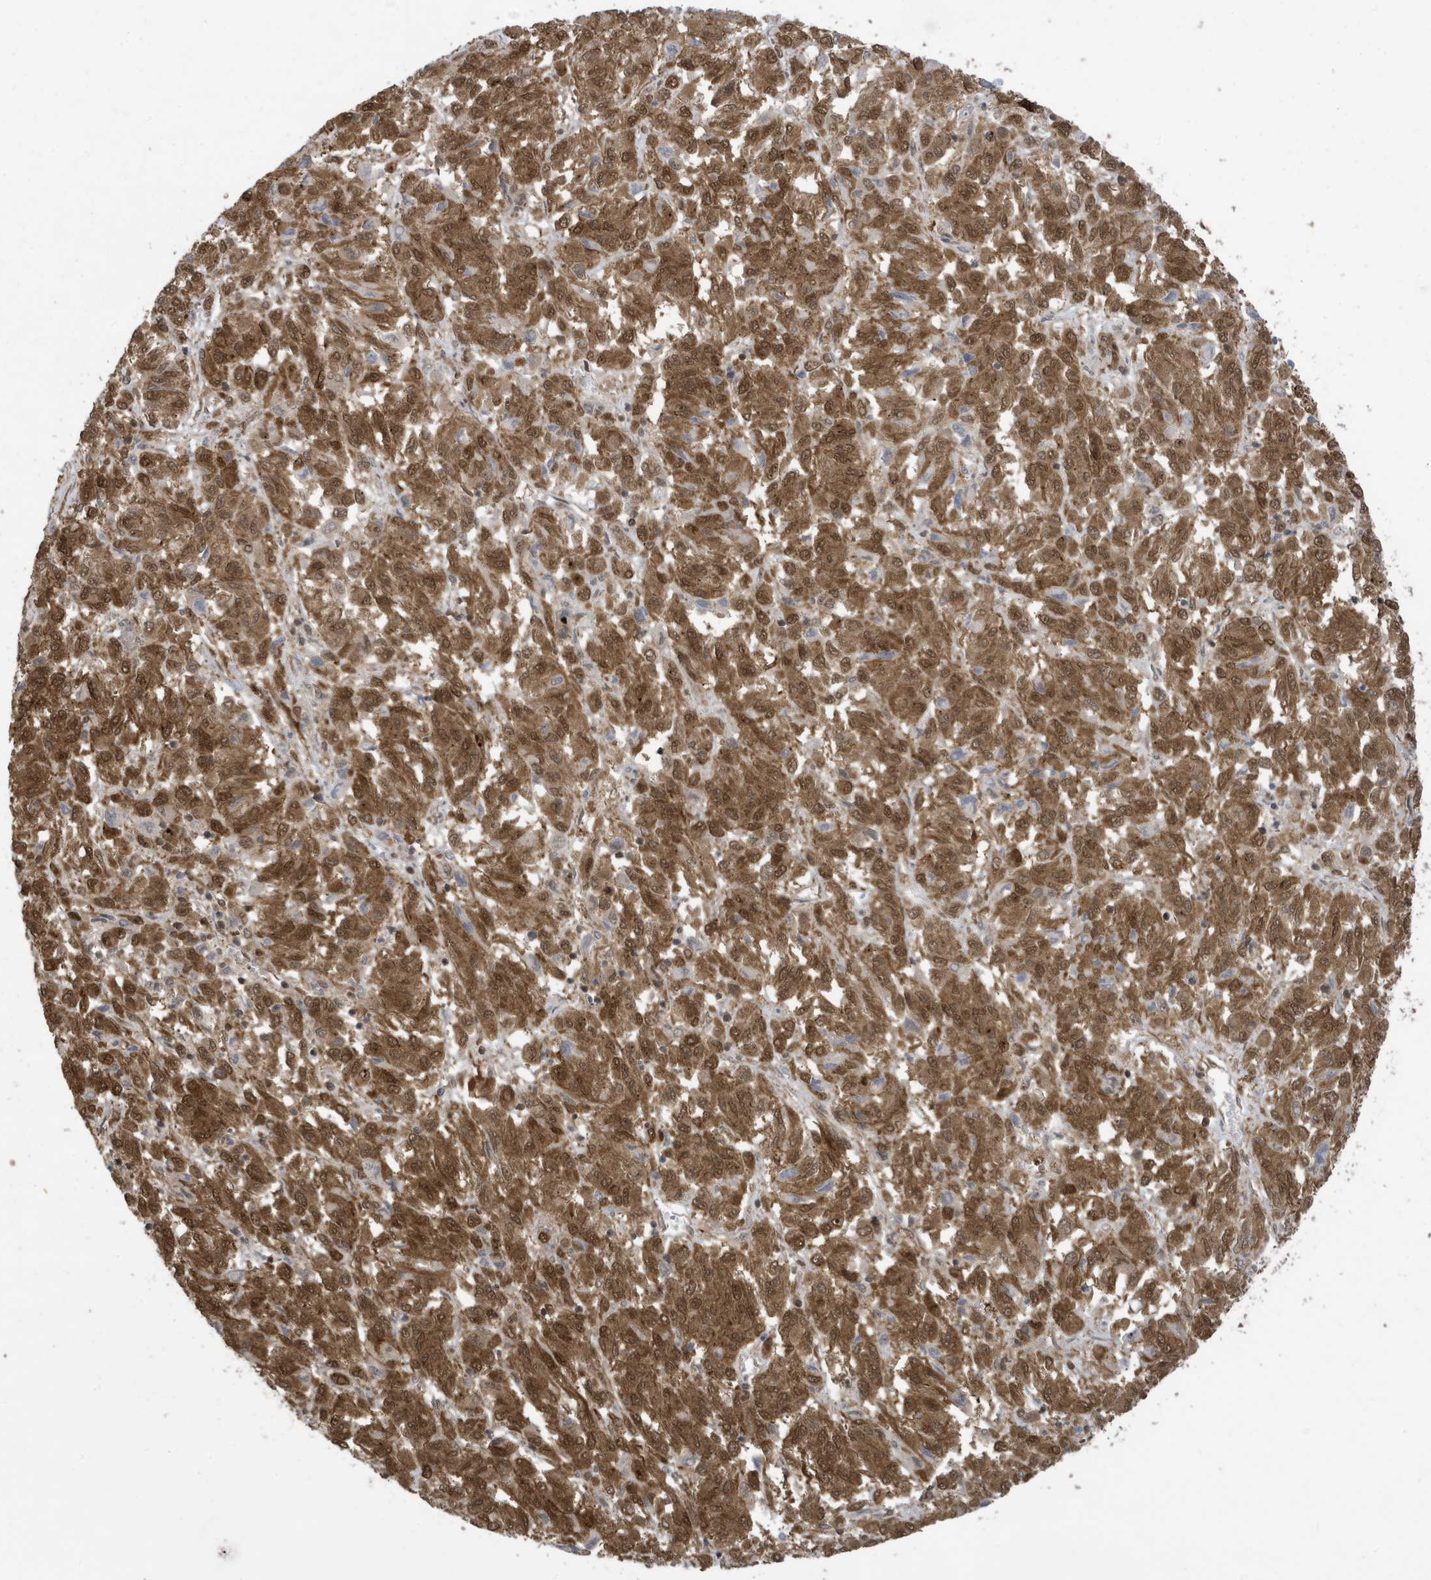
{"staining": {"intensity": "moderate", "quantity": ">75%", "location": "cytoplasmic/membranous,nuclear"}, "tissue": "melanoma", "cell_type": "Tumor cells", "image_type": "cancer", "snomed": [{"axis": "morphology", "description": "Malignant melanoma, Metastatic site"}, {"axis": "topography", "description": "Lung"}], "caption": "Malignant melanoma (metastatic site) stained with a protein marker shows moderate staining in tumor cells.", "gene": "UBQLN1", "patient": {"sex": "male", "age": 64}}